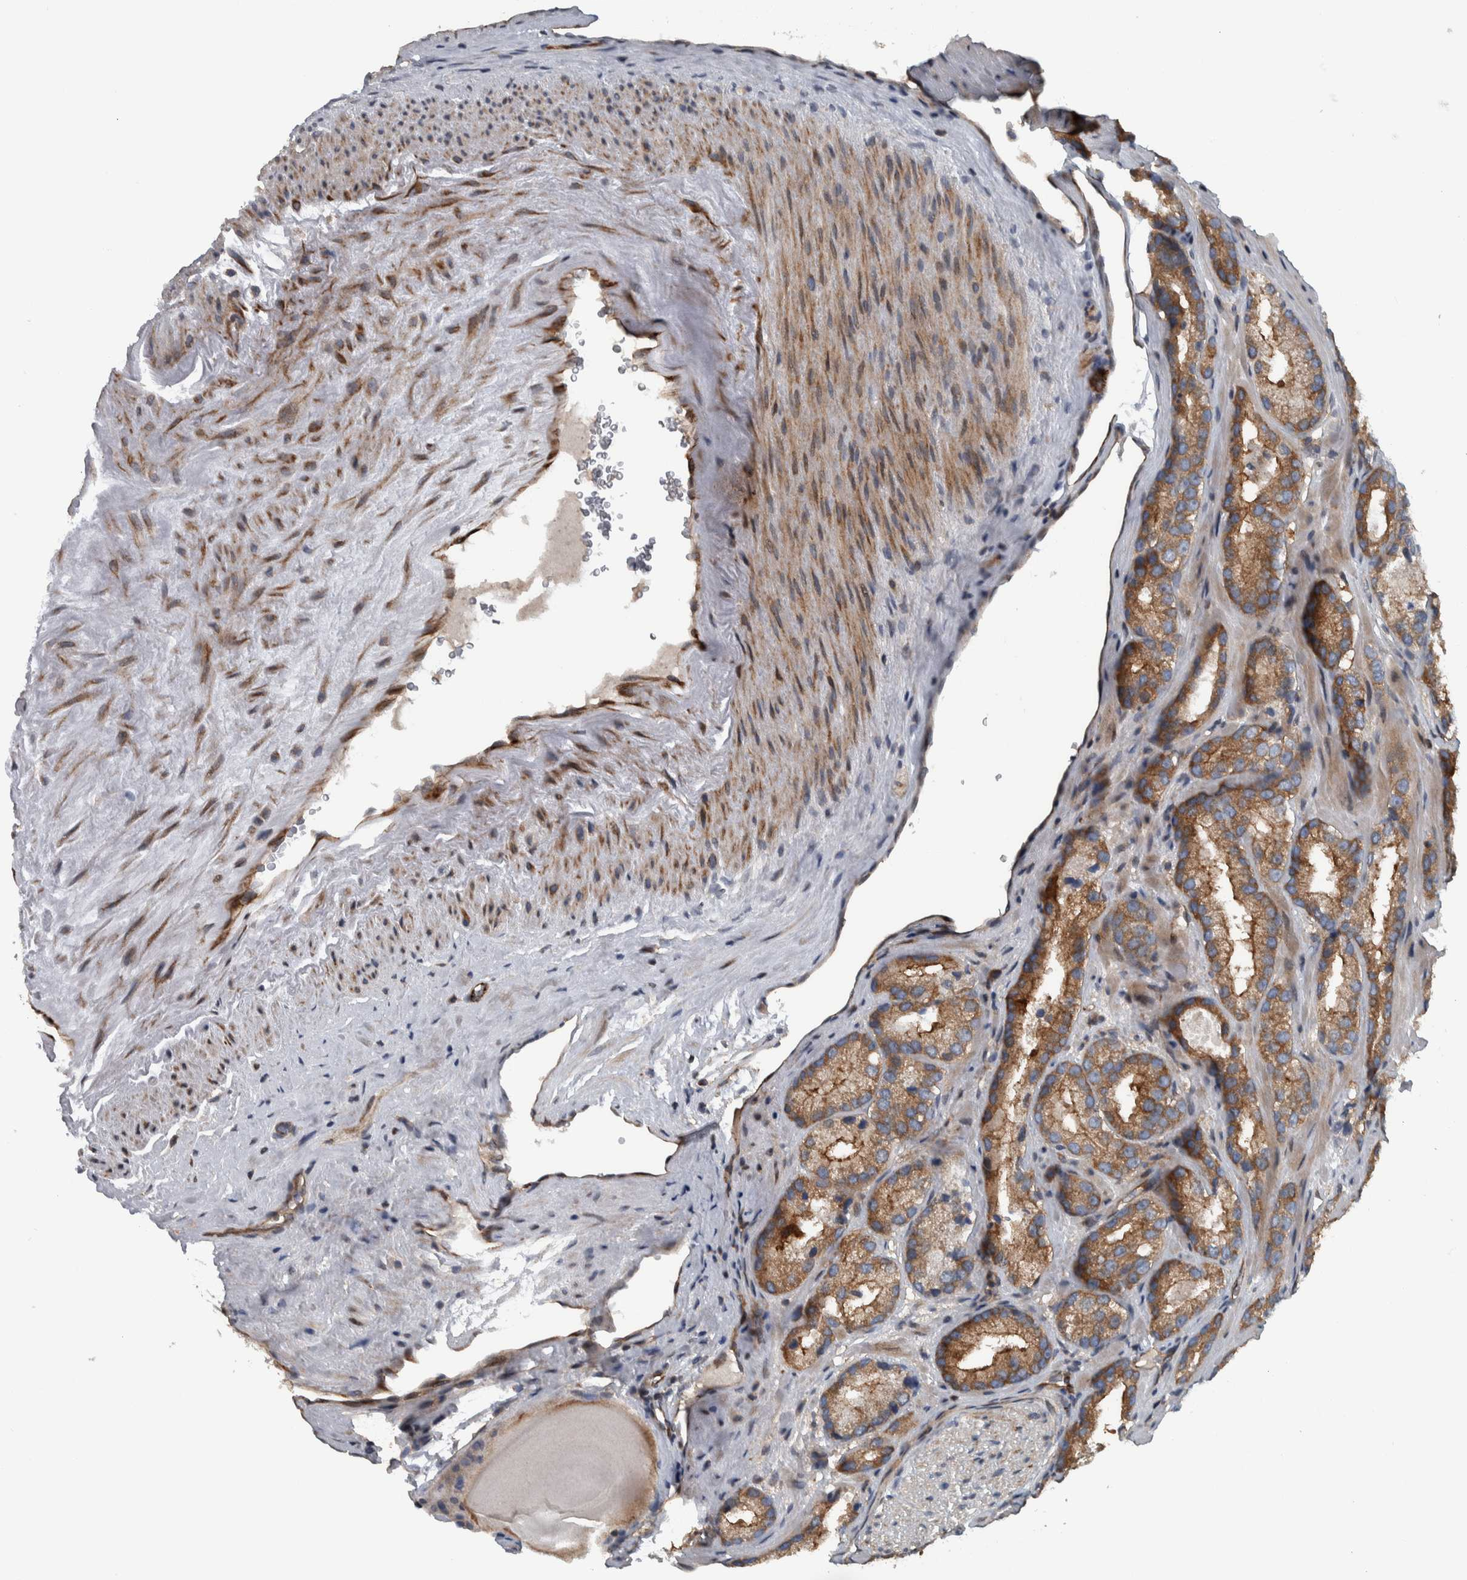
{"staining": {"intensity": "moderate", "quantity": ">75%", "location": "cytoplasmic/membranous"}, "tissue": "prostate cancer", "cell_type": "Tumor cells", "image_type": "cancer", "snomed": [{"axis": "morphology", "description": "Adenocarcinoma, High grade"}, {"axis": "topography", "description": "Prostate"}], "caption": "The photomicrograph reveals a brown stain indicating the presence of a protein in the cytoplasmic/membranous of tumor cells in prostate cancer.", "gene": "BAIAP2L1", "patient": {"sex": "male", "age": 63}}